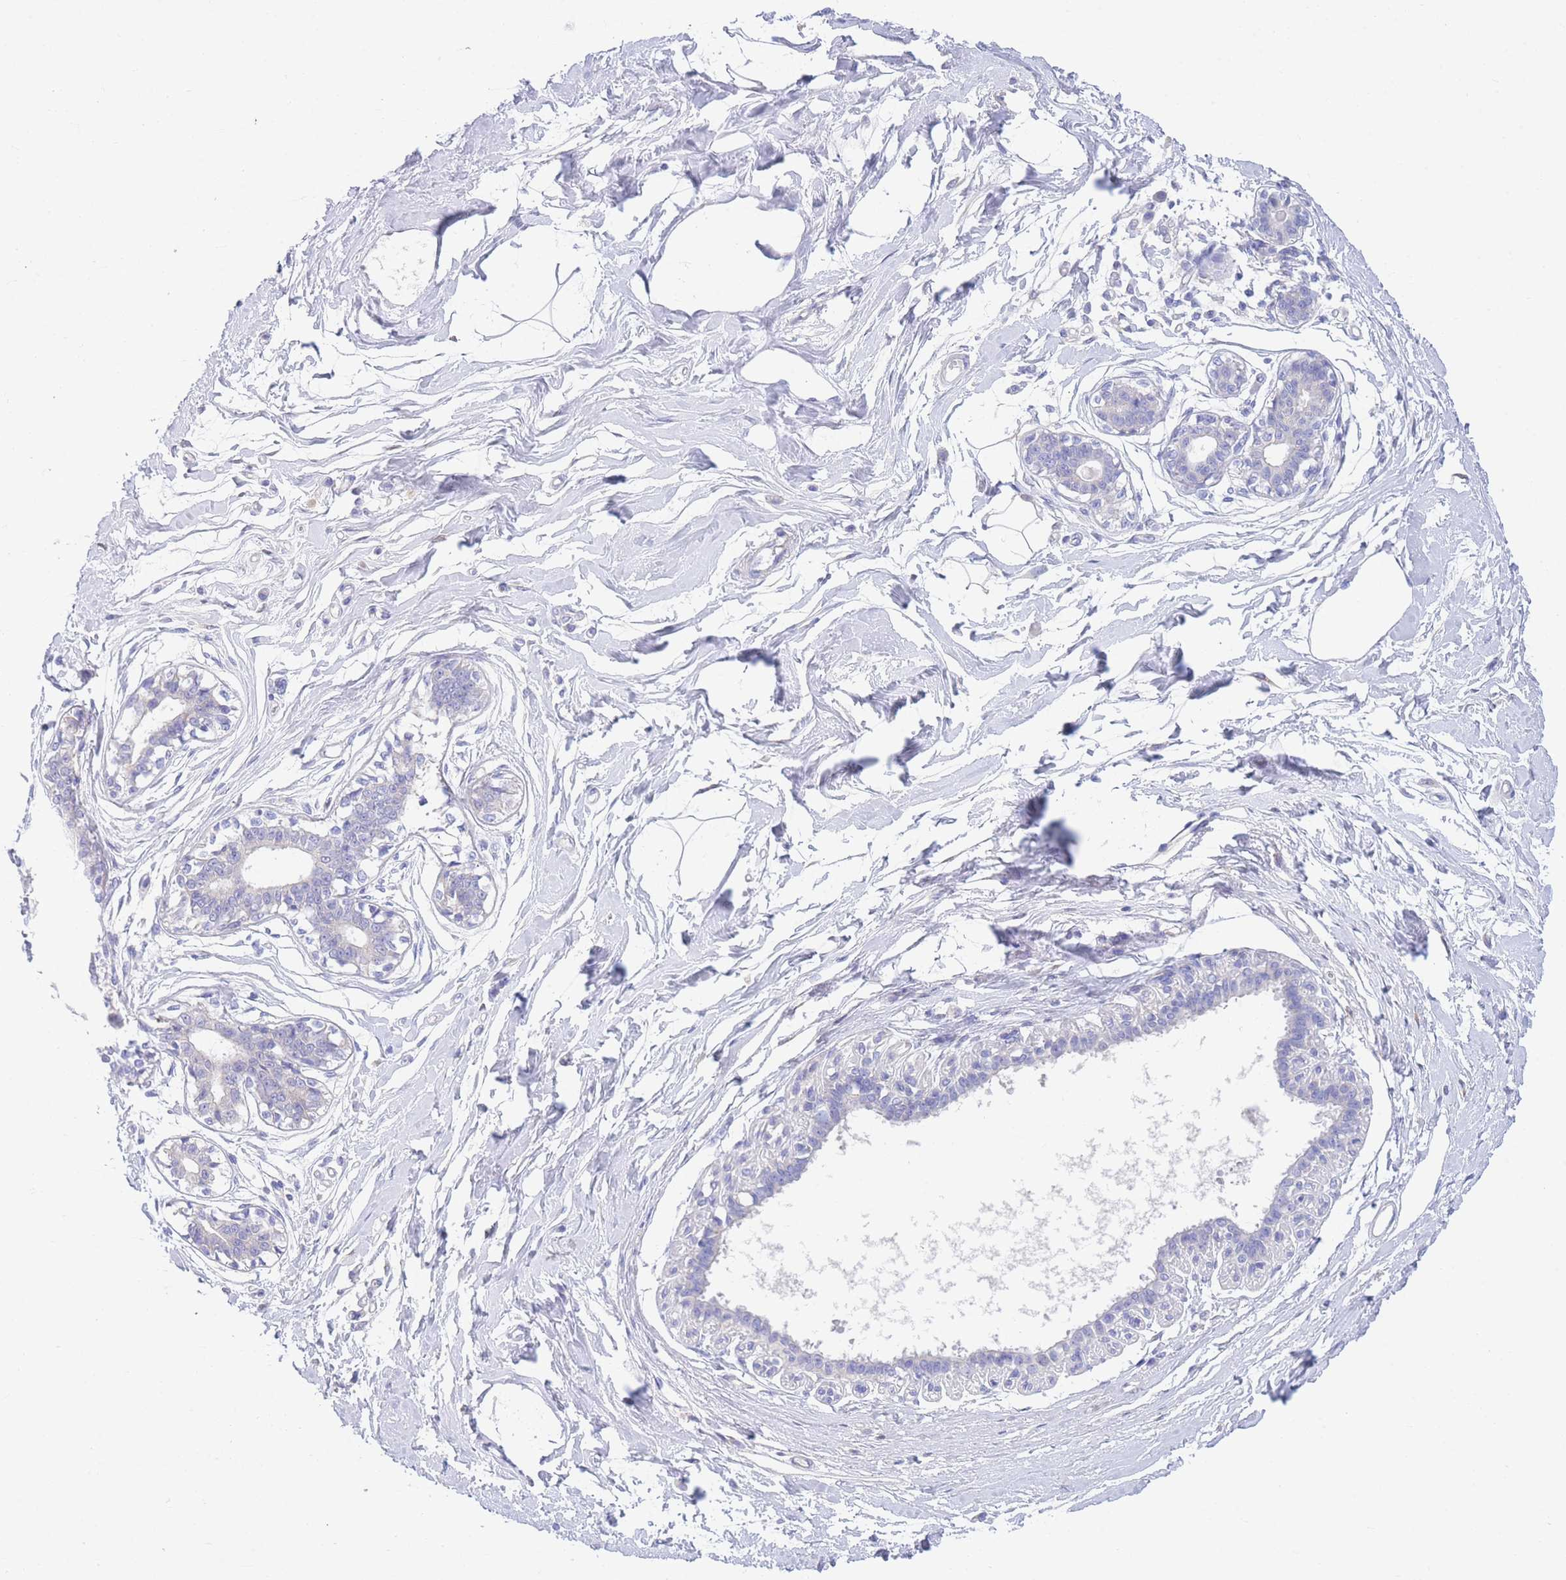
{"staining": {"intensity": "weak", "quantity": "<25%", "location": "cytoplasmic/membranous"}, "tissue": "breast", "cell_type": "Adipocytes", "image_type": "normal", "snomed": [{"axis": "morphology", "description": "Normal tissue, NOS"}, {"axis": "topography", "description": "Breast"}], "caption": "This histopathology image is of normal breast stained with IHC to label a protein in brown with the nuclei are counter-stained blue. There is no expression in adipocytes.", "gene": "PCDHB3", "patient": {"sex": "female", "age": 45}}